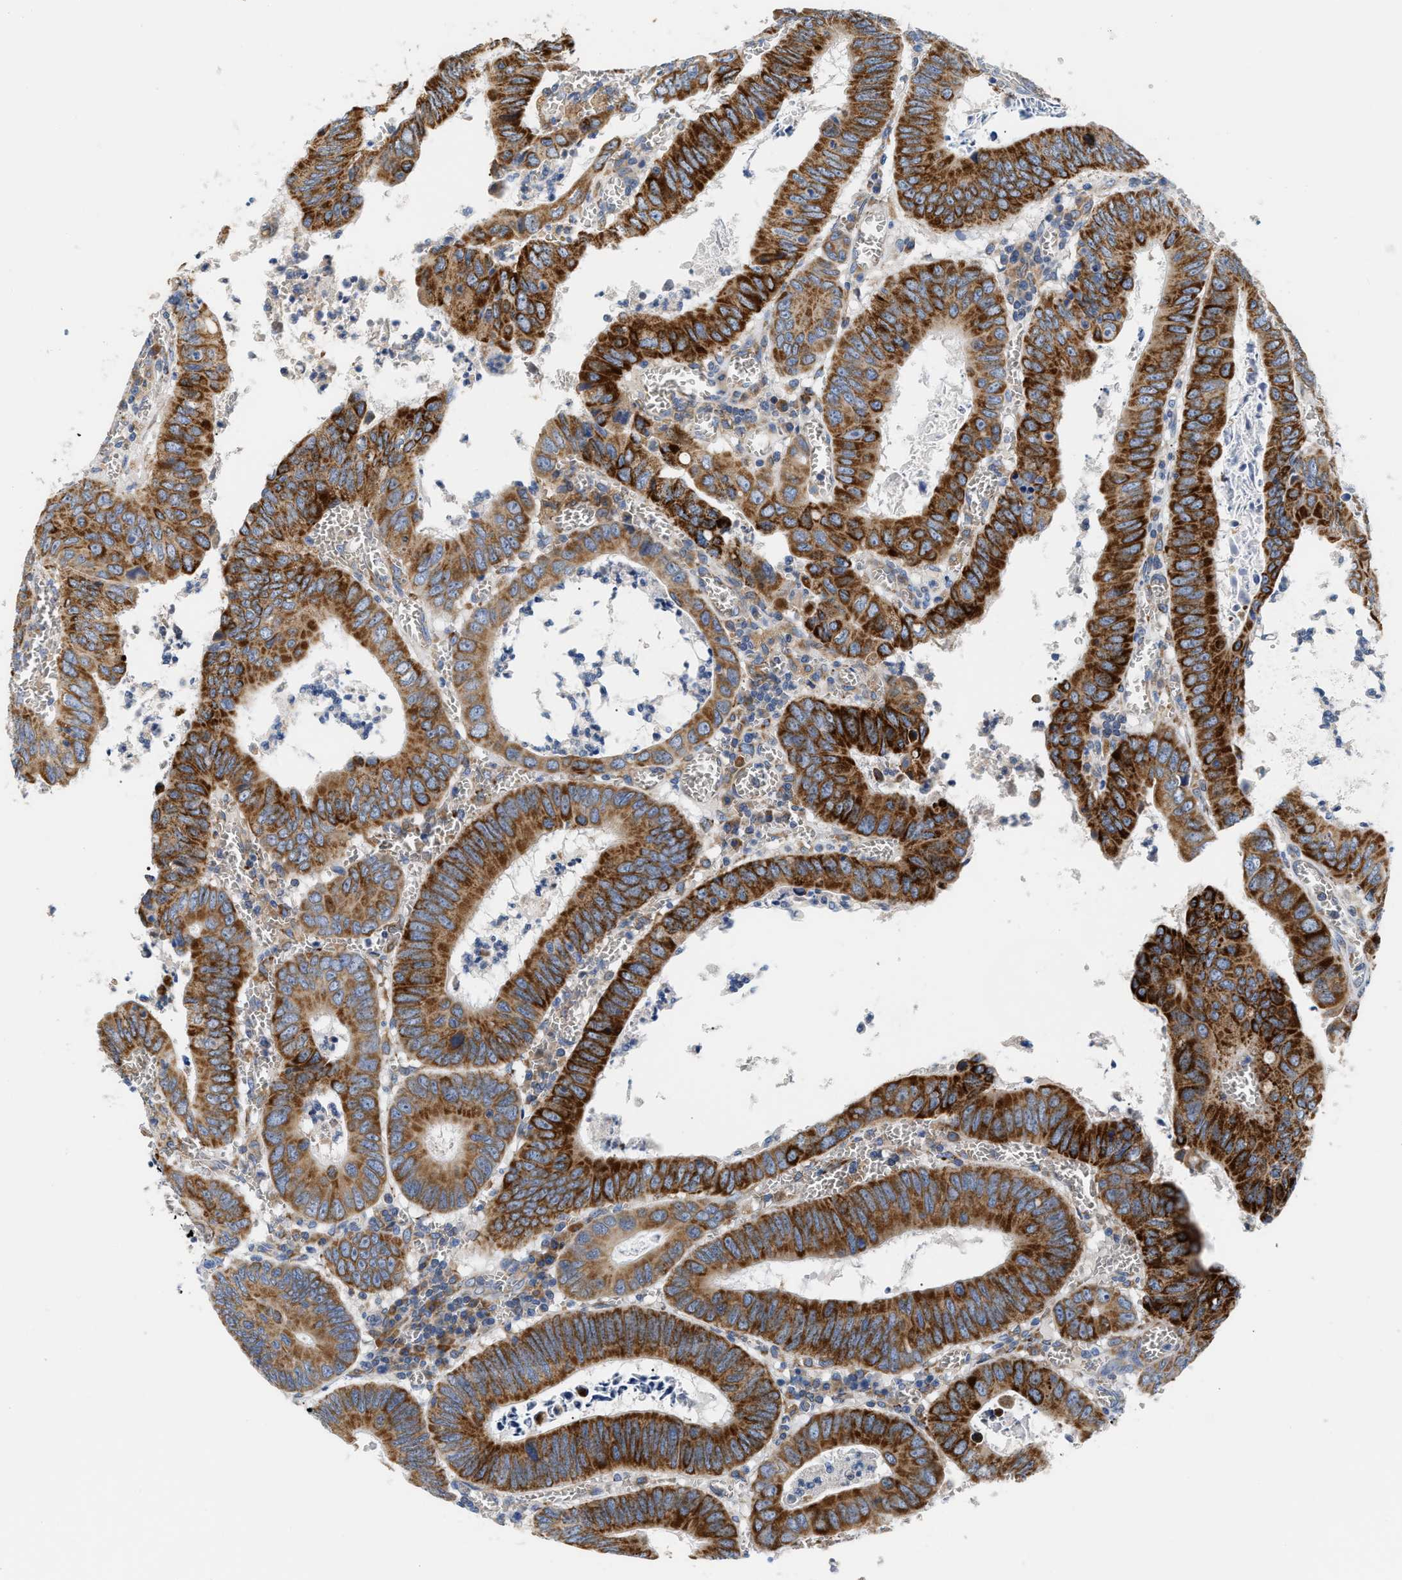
{"staining": {"intensity": "strong", "quantity": ">75%", "location": "cytoplasmic/membranous"}, "tissue": "colorectal cancer", "cell_type": "Tumor cells", "image_type": "cancer", "snomed": [{"axis": "morphology", "description": "Inflammation, NOS"}, {"axis": "morphology", "description": "Adenocarcinoma, NOS"}, {"axis": "topography", "description": "Colon"}], "caption": "Tumor cells show high levels of strong cytoplasmic/membranous staining in about >75% of cells in colorectal adenocarcinoma.", "gene": "HDHD3", "patient": {"sex": "male", "age": 72}}